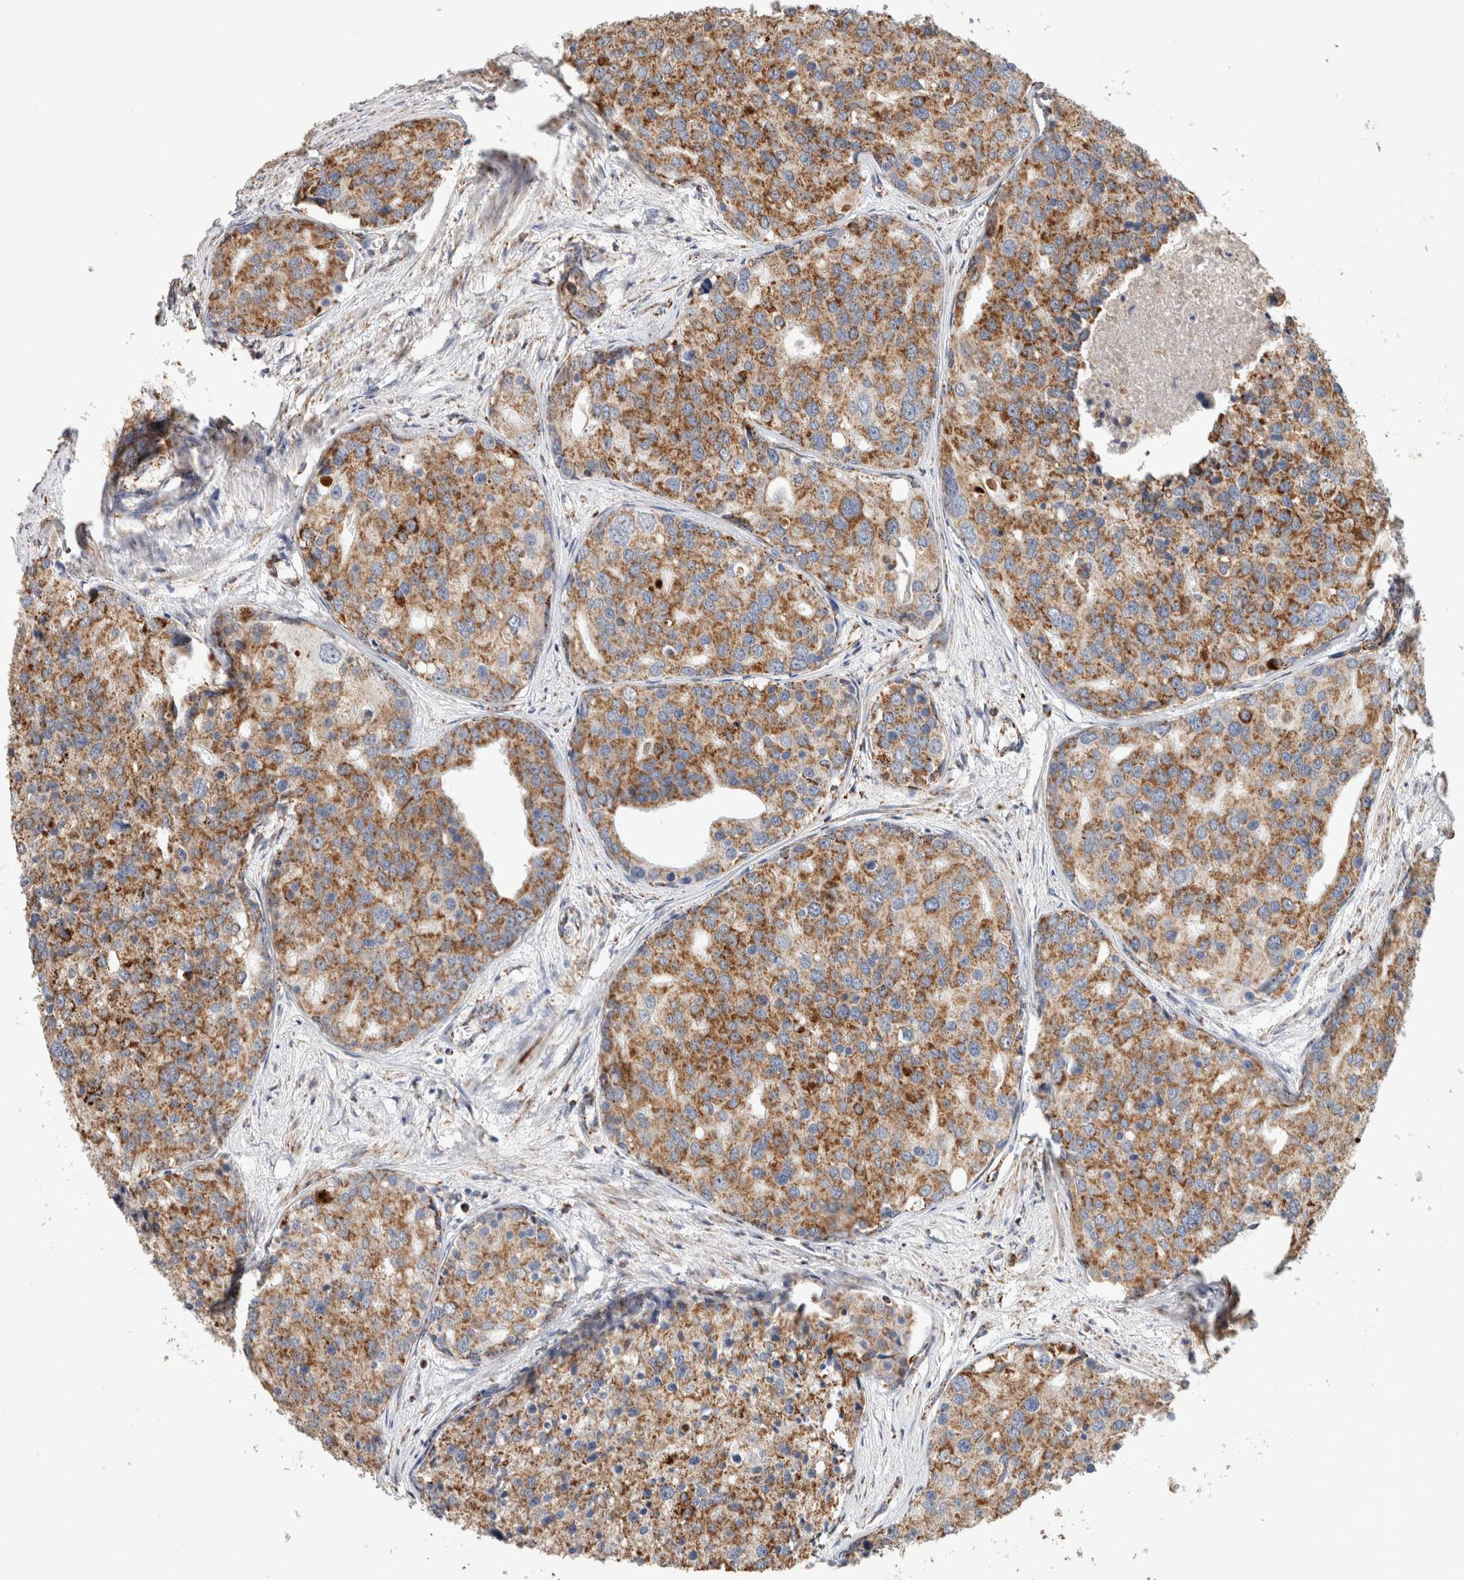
{"staining": {"intensity": "moderate", "quantity": ">75%", "location": "cytoplasmic/membranous"}, "tissue": "prostate cancer", "cell_type": "Tumor cells", "image_type": "cancer", "snomed": [{"axis": "morphology", "description": "Adenocarcinoma, High grade"}, {"axis": "topography", "description": "Prostate"}], "caption": "Protein staining of prostate cancer tissue reveals moderate cytoplasmic/membranous staining in about >75% of tumor cells.", "gene": "C1QBP", "patient": {"sex": "male", "age": 50}}